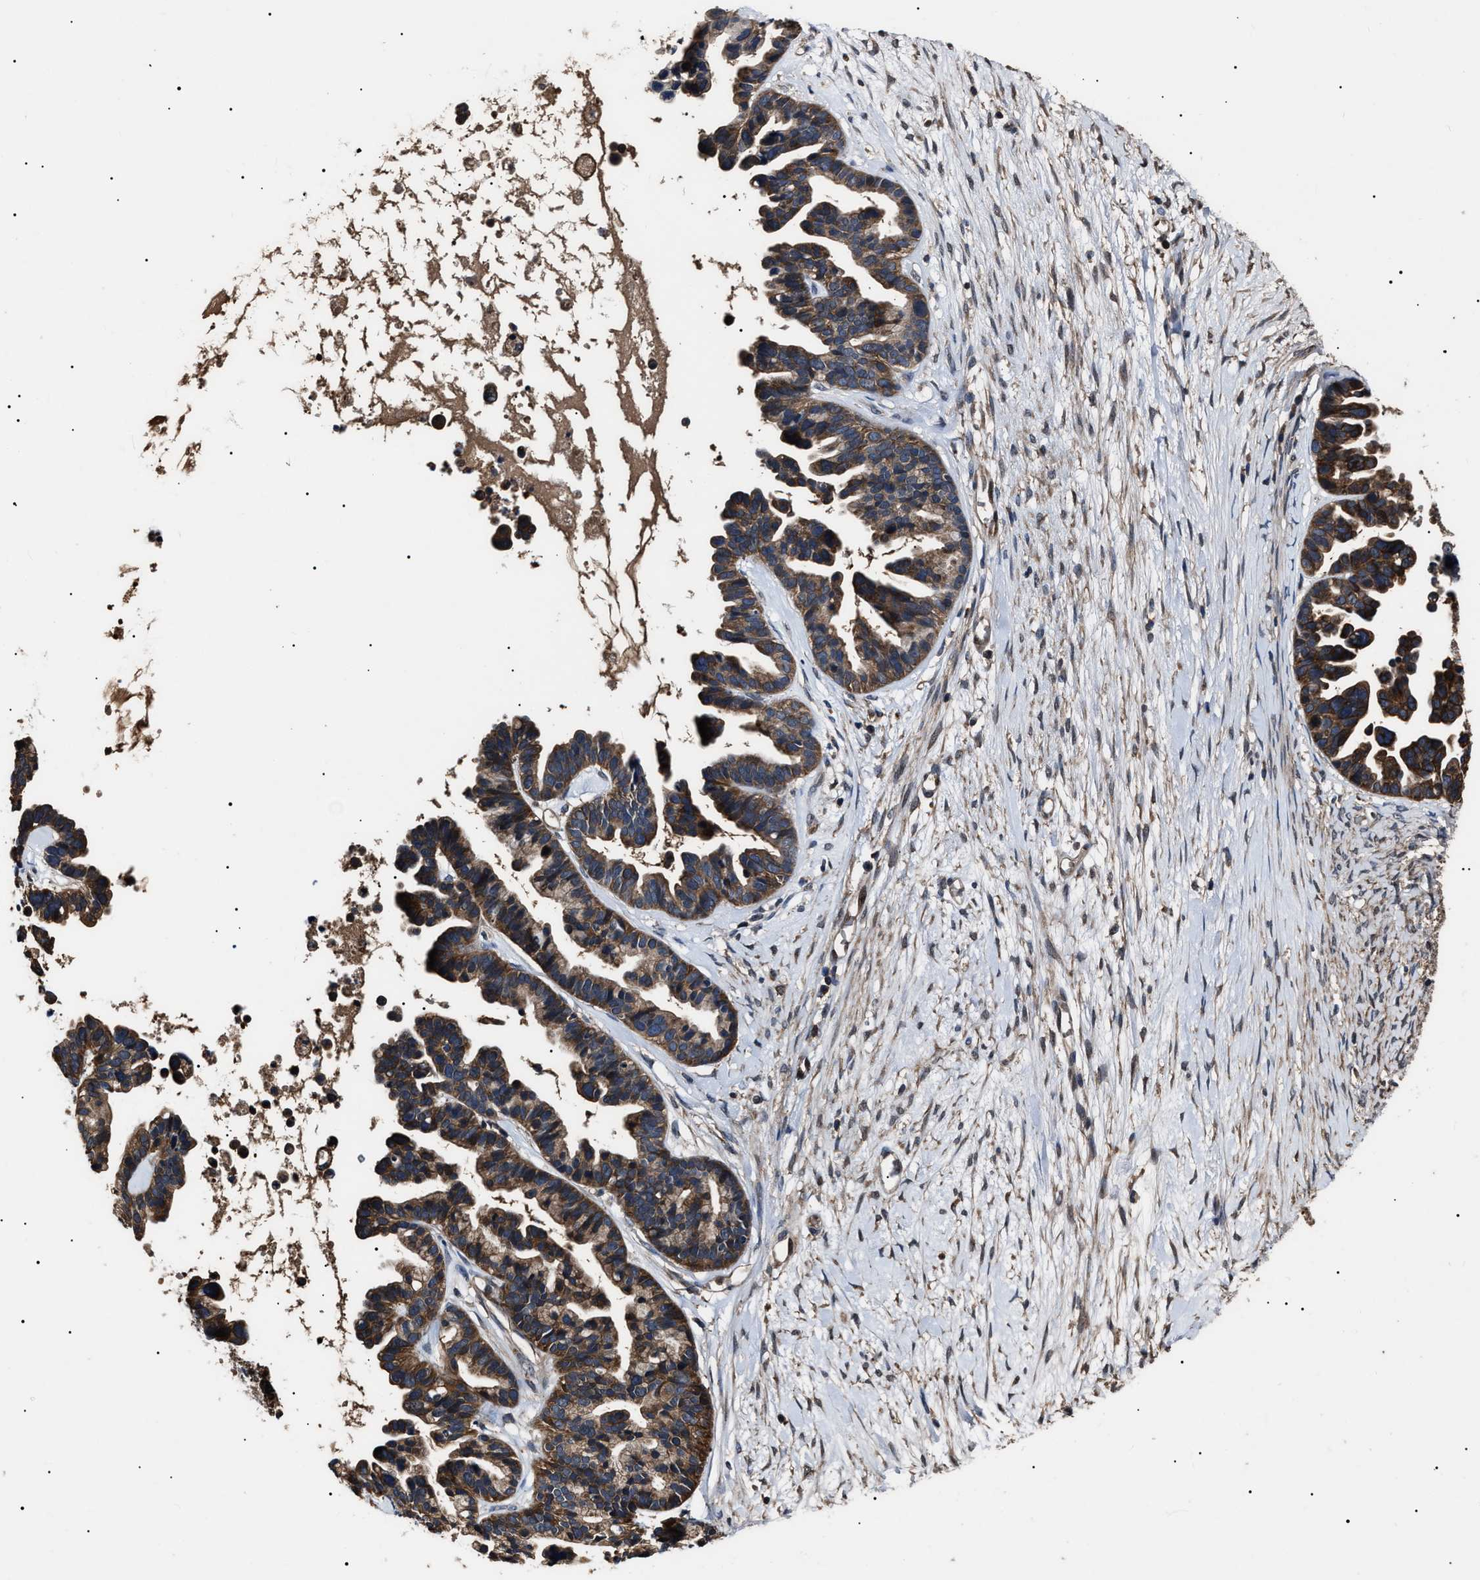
{"staining": {"intensity": "moderate", "quantity": ">75%", "location": "cytoplasmic/membranous"}, "tissue": "ovarian cancer", "cell_type": "Tumor cells", "image_type": "cancer", "snomed": [{"axis": "morphology", "description": "Cystadenocarcinoma, serous, NOS"}, {"axis": "topography", "description": "Ovary"}], "caption": "Protein expression analysis of human ovarian cancer (serous cystadenocarcinoma) reveals moderate cytoplasmic/membranous positivity in approximately >75% of tumor cells. The staining was performed using DAB (3,3'-diaminobenzidine) to visualize the protein expression in brown, while the nuclei were stained in blue with hematoxylin (Magnification: 20x).", "gene": "CCT8", "patient": {"sex": "female", "age": 56}}